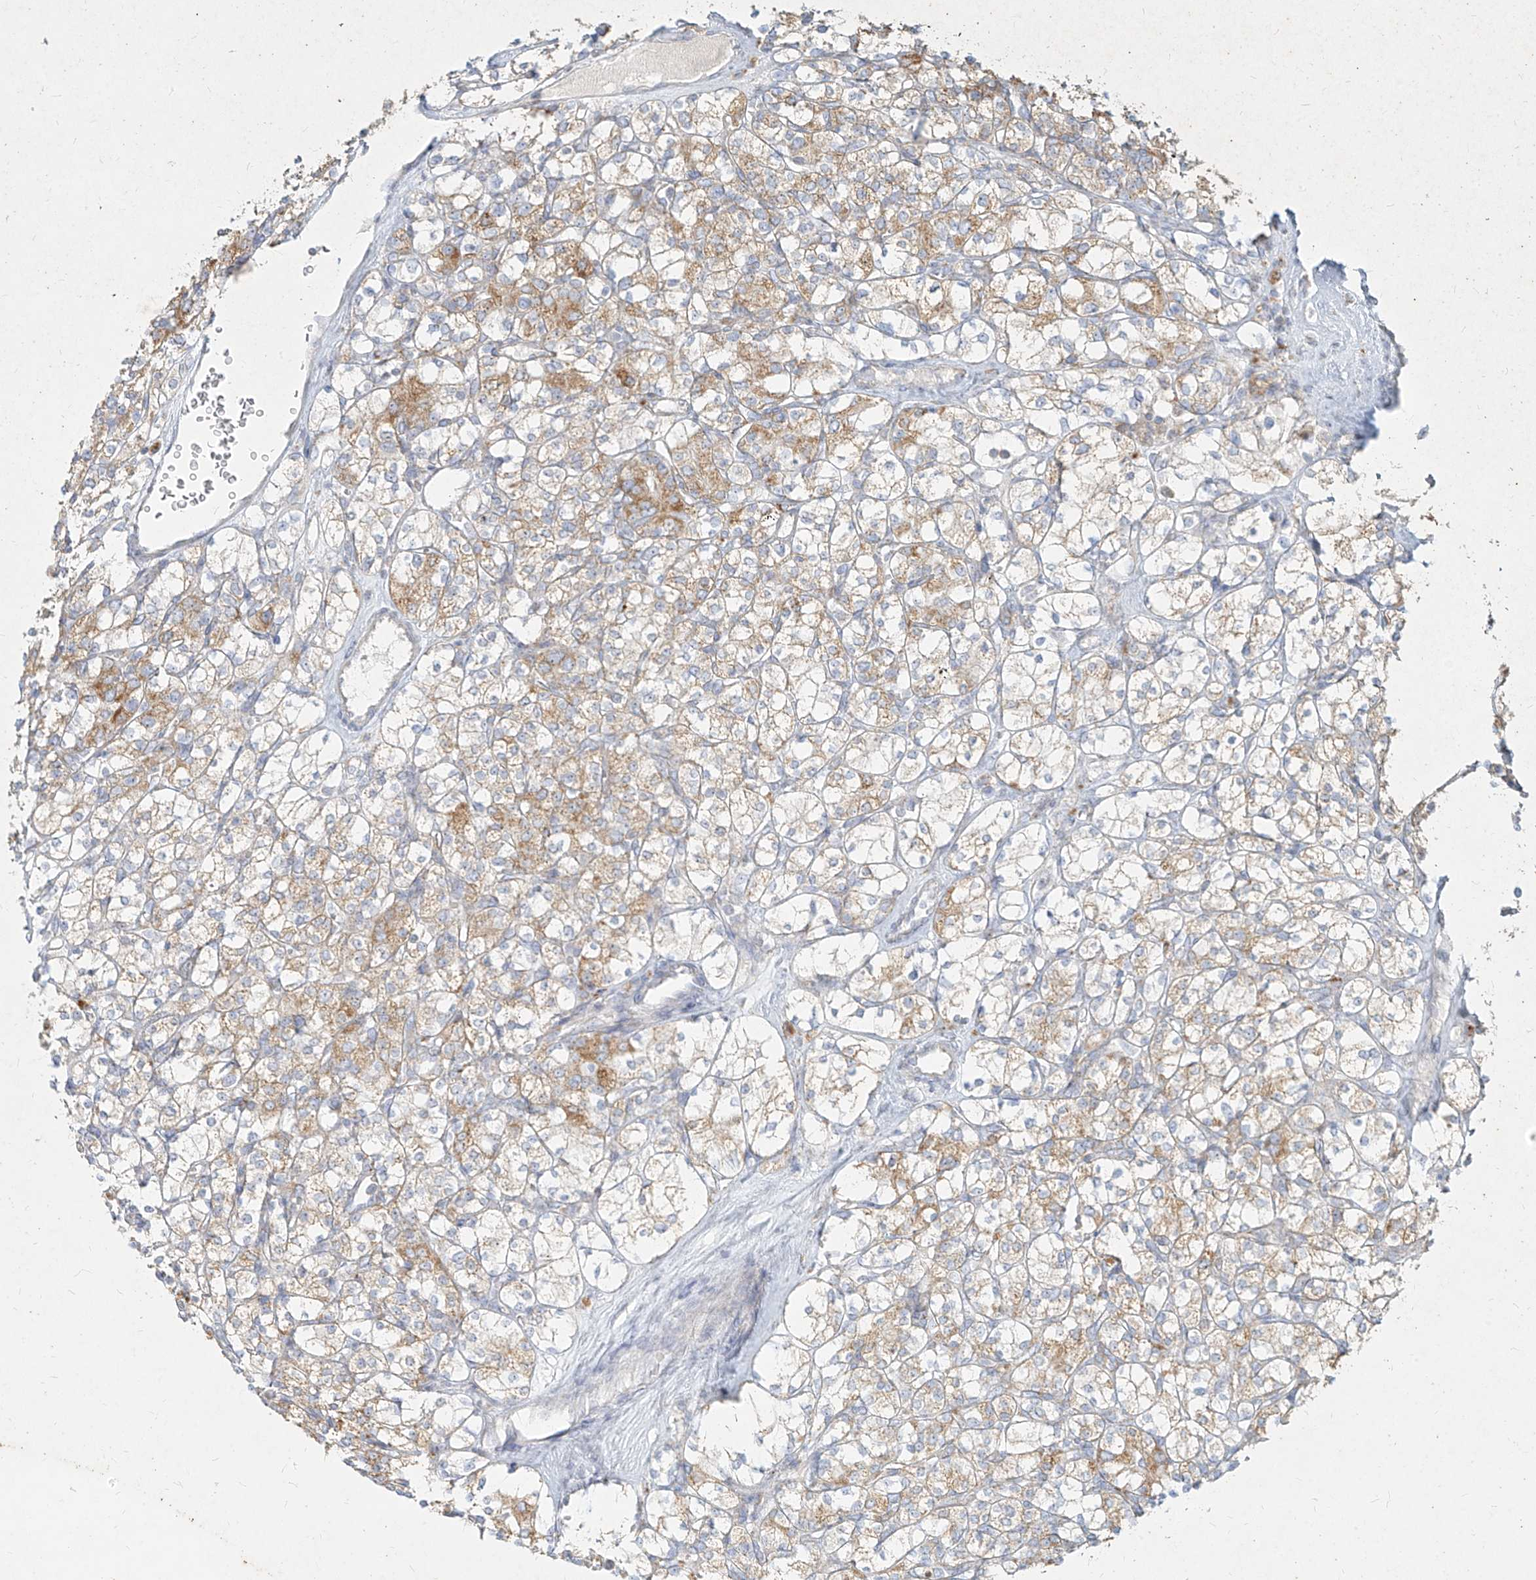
{"staining": {"intensity": "moderate", "quantity": "25%-75%", "location": "cytoplasmic/membranous"}, "tissue": "renal cancer", "cell_type": "Tumor cells", "image_type": "cancer", "snomed": [{"axis": "morphology", "description": "Adenocarcinoma, NOS"}, {"axis": "topography", "description": "Kidney"}], "caption": "A histopathology image showing moderate cytoplasmic/membranous staining in about 25%-75% of tumor cells in renal cancer (adenocarcinoma), as visualized by brown immunohistochemical staining.", "gene": "MTX2", "patient": {"sex": "male", "age": 77}}